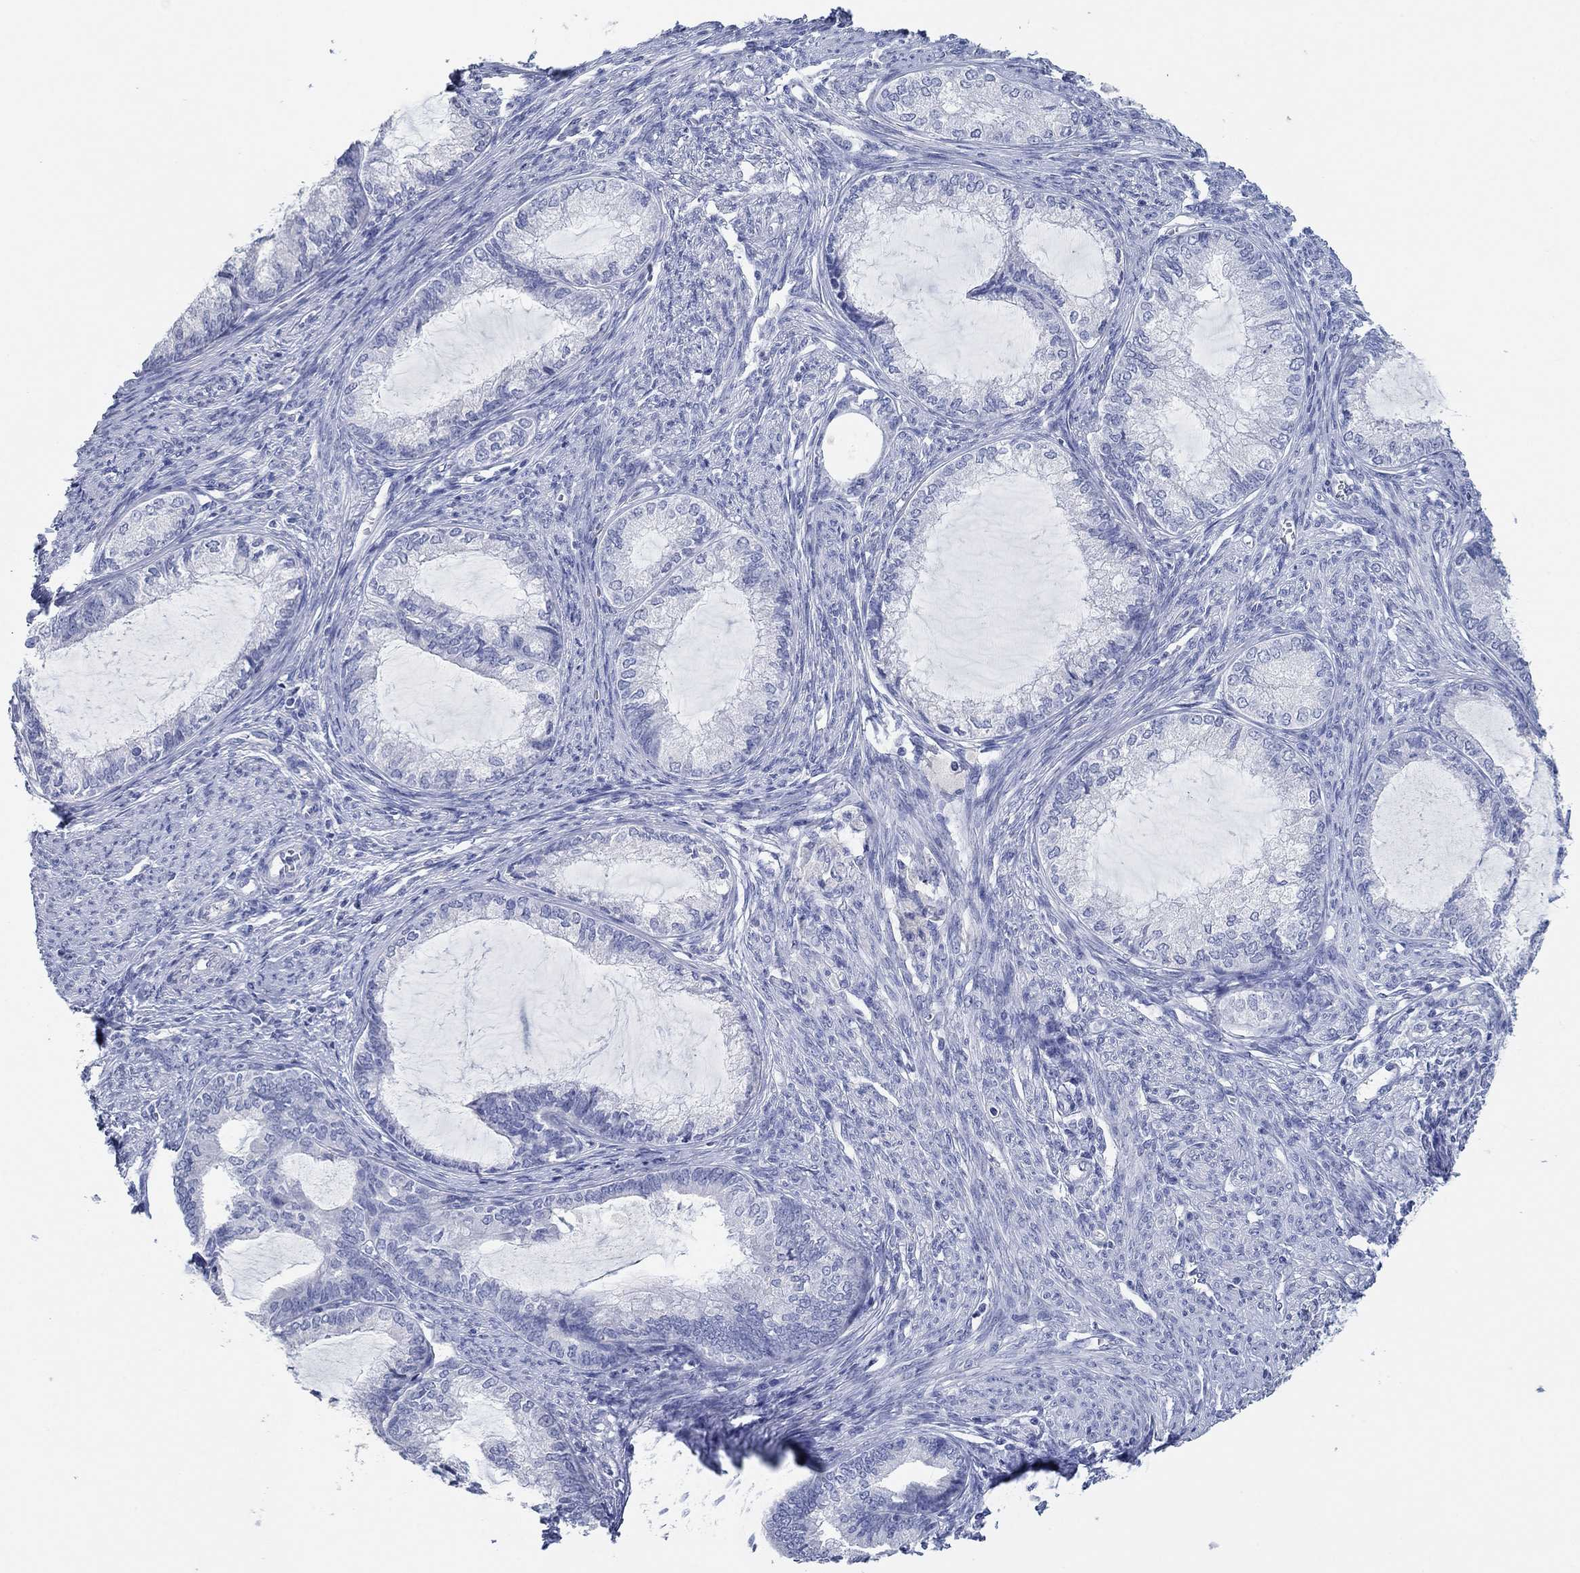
{"staining": {"intensity": "negative", "quantity": "none", "location": "none"}, "tissue": "endometrial cancer", "cell_type": "Tumor cells", "image_type": "cancer", "snomed": [{"axis": "morphology", "description": "Adenocarcinoma, NOS"}, {"axis": "topography", "description": "Endometrium"}], "caption": "A micrograph of human endometrial cancer (adenocarcinoma) is negative for staining in tumor cells.", "gene": "POU5F1", "patient": {"sex": "female", "age": 86}}